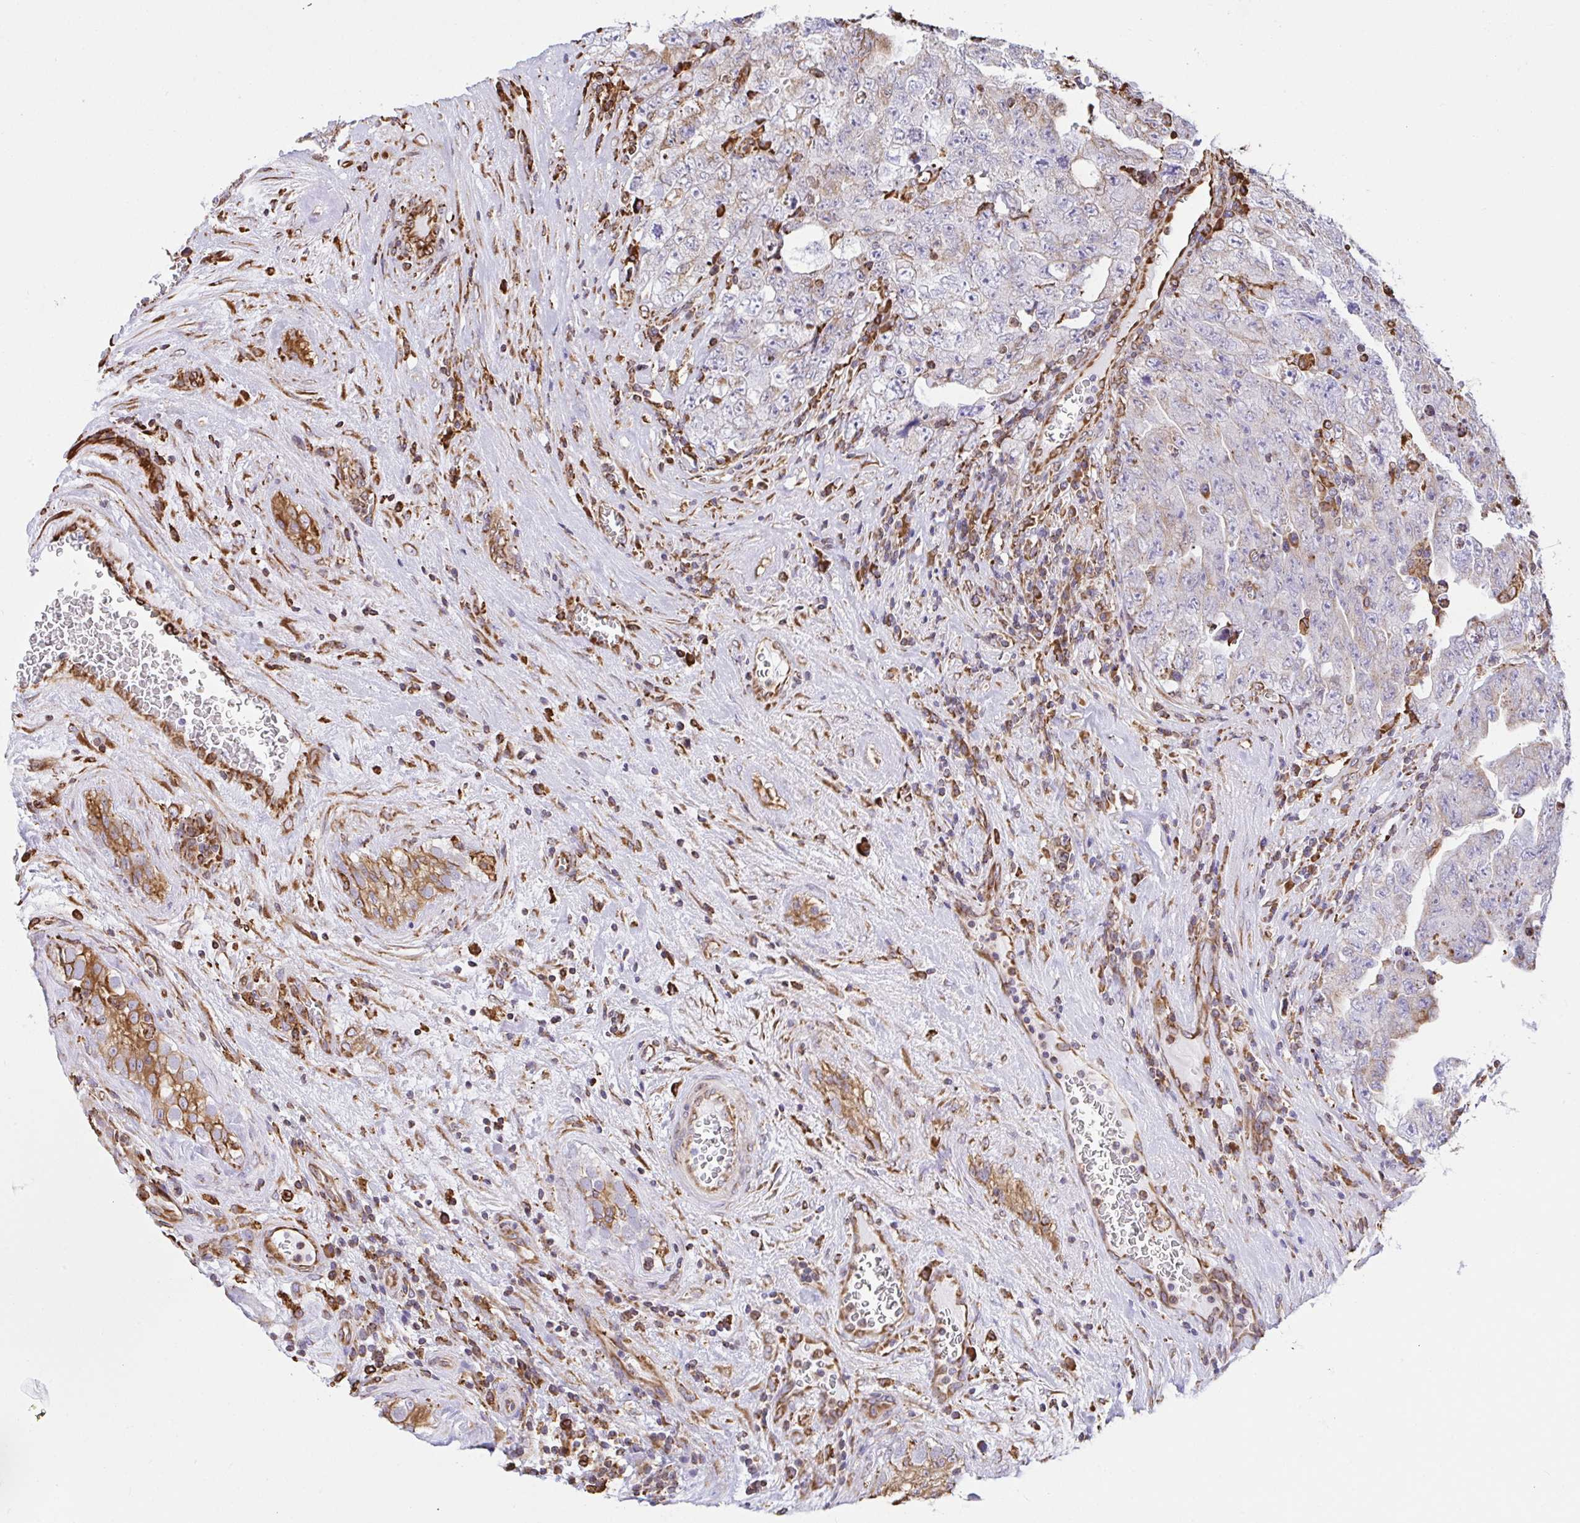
{"staining": {"intensity": "weak", "quantity": "<25%", "location": "cytoplasmic/membranous"}, "tissue": "testis cancer", "cell_type": "Tumor cells", "image_type": "cancer", "snomed": [{"axis": "morphology", "description": "Carcinoma, Embryonal, NOS"}, {"axis": "topography", "description": "Testis"}], "caption": "IHC of testis cancer demonstrates no expression in tumor cells. (Immunohistochemistry, brightfield microscopy, high magnification).", "gene": "CLGN", "patient": {"sex": "male", "age": 28}}